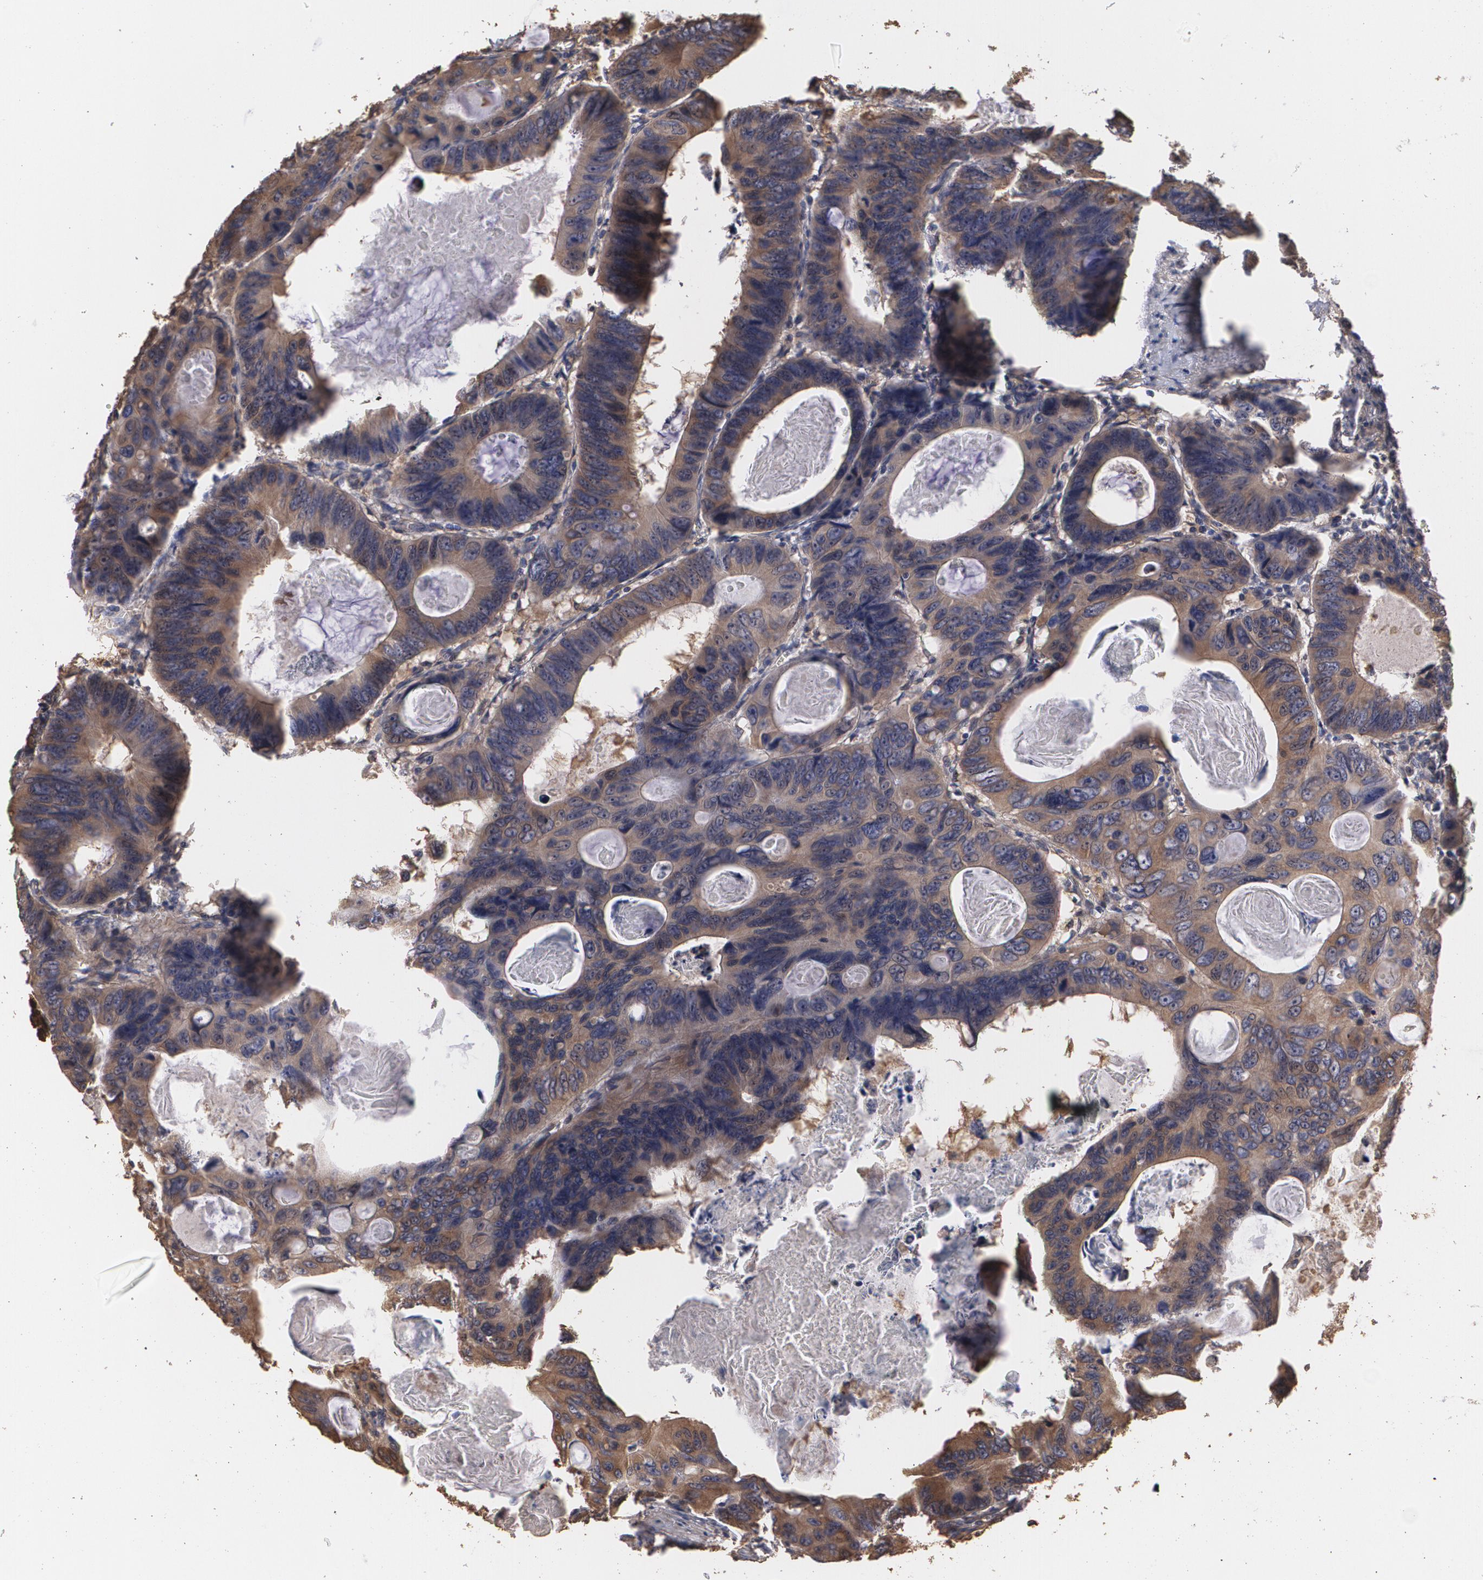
{"staining": {"intensity": "moderate", "quantity": ">75%", "location": "cytoplasmic/membranous"}, "tissue": "colorectal cancer", "cell_type": "Tumor cells", "image_type": "cancer", "snomed": [{"axis": "morphology", "description": "Adenocarcinoma, NOS"}, {"axis": "topography", "description": "Colon"}], "caption": "Protein staining of colorectal cancer (adenocarcinoma) tissue reveals moderate cytoplasmic/membranous expression in about >75% of tumor cells. (IHC, brightfield microscopy, high magnification).", "gene": "PON1", "patient": {"sex": "female", "age": 55}}